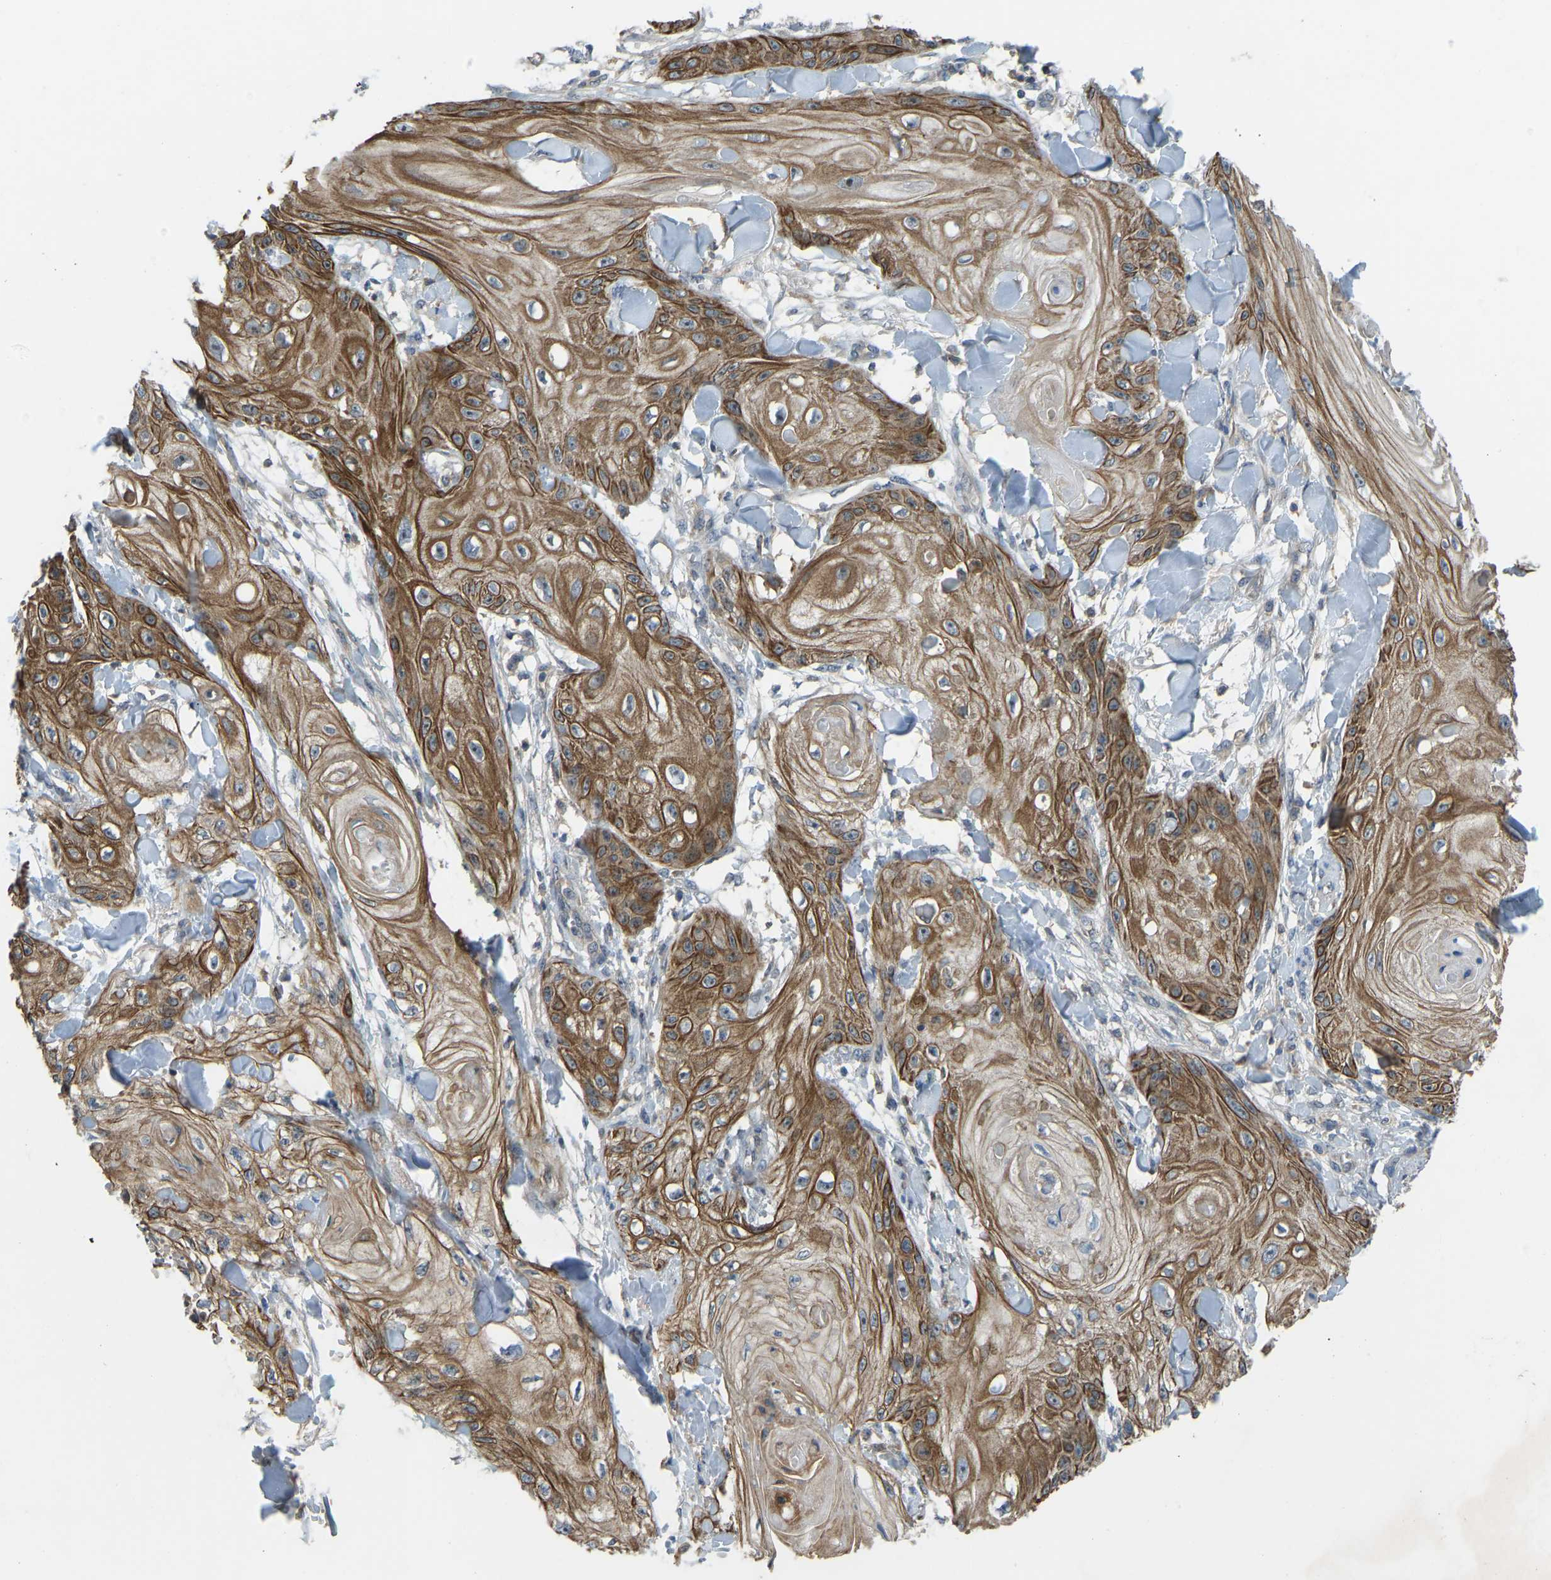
{"staining": {"intensity": "moderate", "quantity": ">75%", "location": "cytoplasmic/membranous"}, "tissue": "skin cancer", "cell_type": "Tumor cells", "image_type": "cancer", "snomed": [{"axis": "morphology", "description": "Squamous cell carcinoma, NOS"}, {"axis": "topography", "description": "Skin"}], "caption": "Skin cancer stained with immunohistochemistry (IHC) exhibits moderate cytoplasmic/membranous staining in about >75% of tumor cells.", "gene": "ZNF71", "patient": {"sex": "male", "age": 74}}